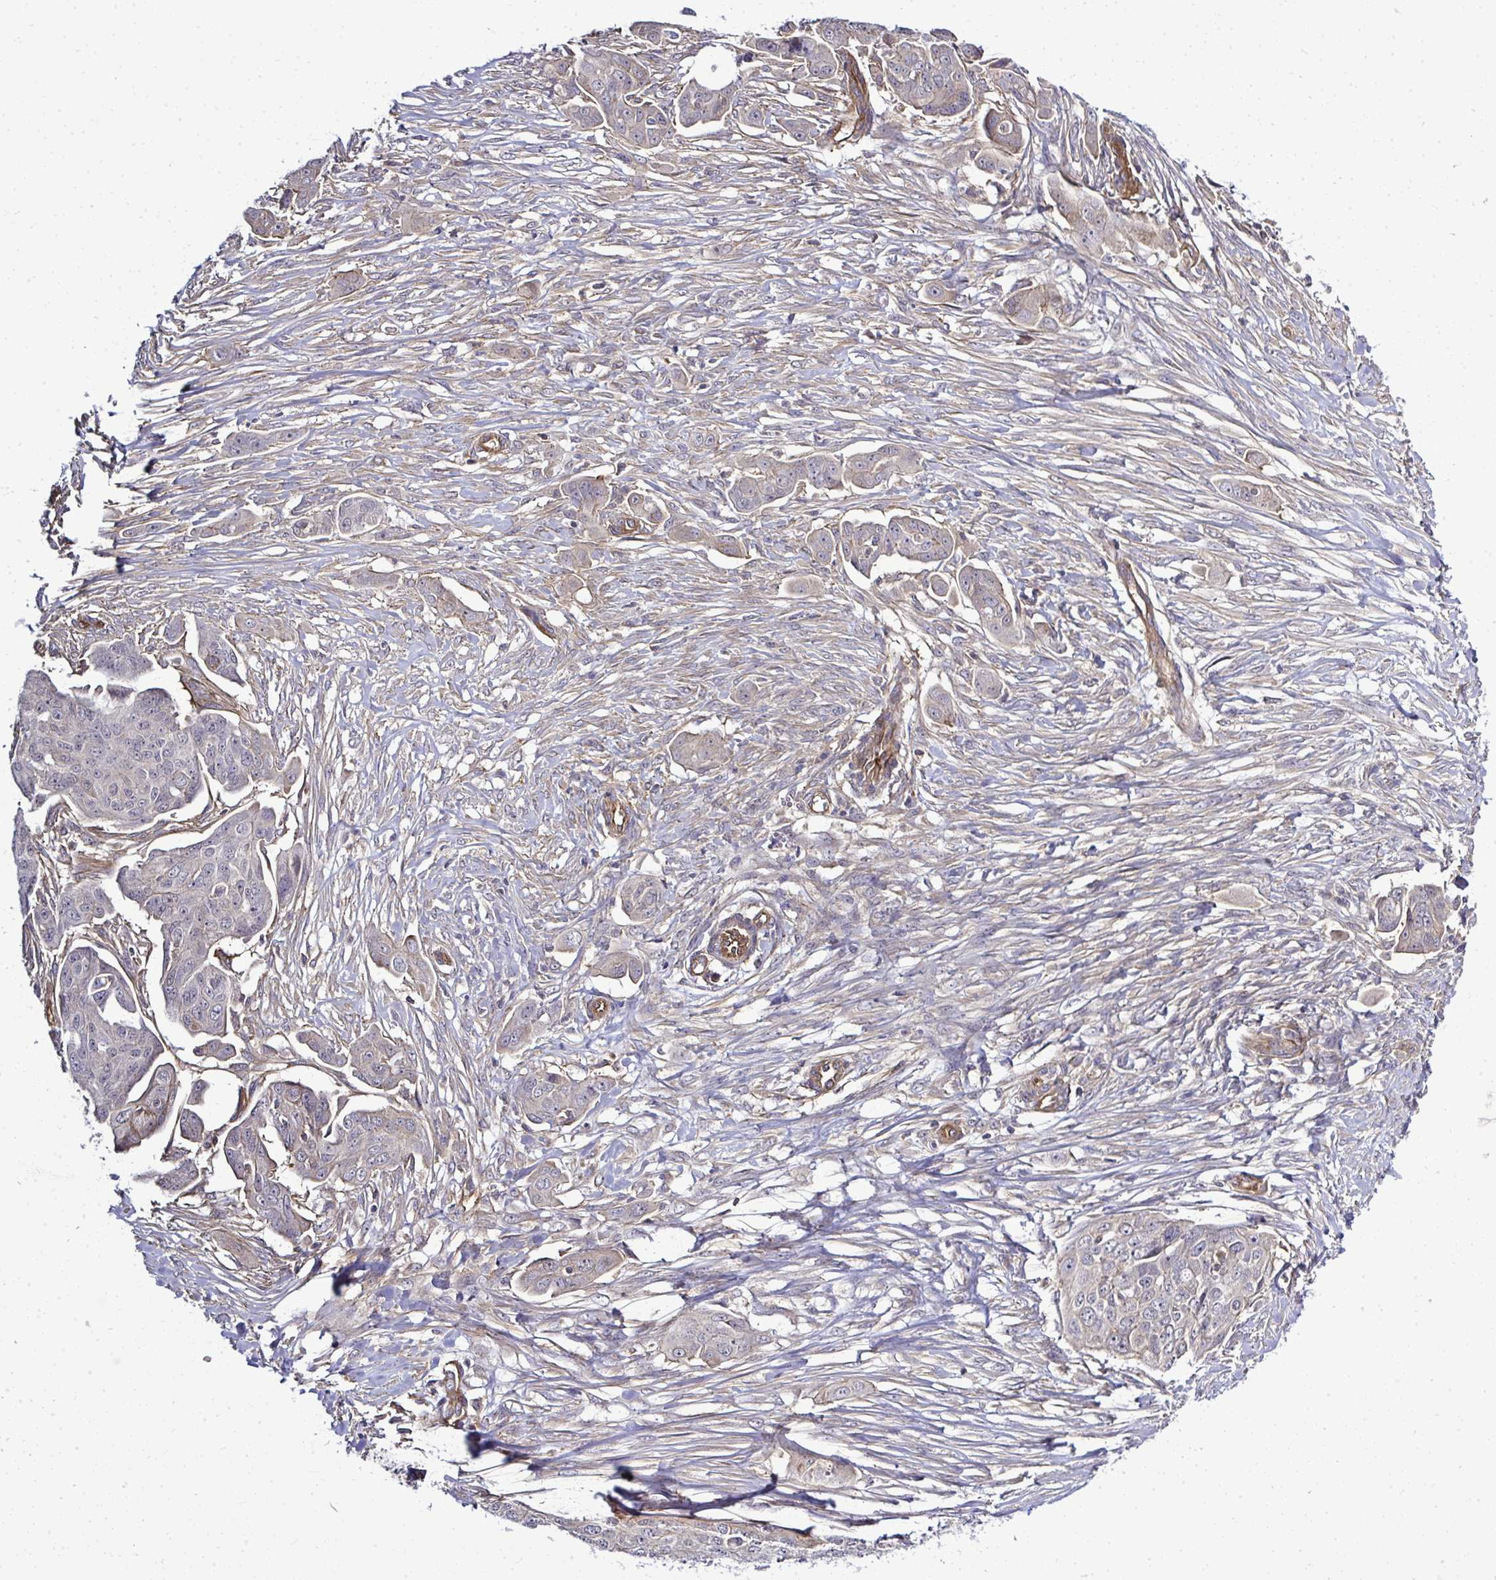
{"staining": {"intensity": "weak", "quantity": "25%-75%", "location": "cytoplasmic/membranous"}, "tissue": "ovarian cancer", "cell_type": "Tumor cells", "image_type": "cancer", "snomed": [{"axis": "morphology", "description": "Carcinoma, endometroid"}, {"axis": "topography", "description": "Ovary"}], "caption": "This image reveals IHC staining of ovarian cancer (endometroid carcinoma), with low weak cytoplasmic/membranous staining in about 25%-75% of tumor cells.", "gene": "FUT10", "patient": {"sex": "female", "age": 70}}